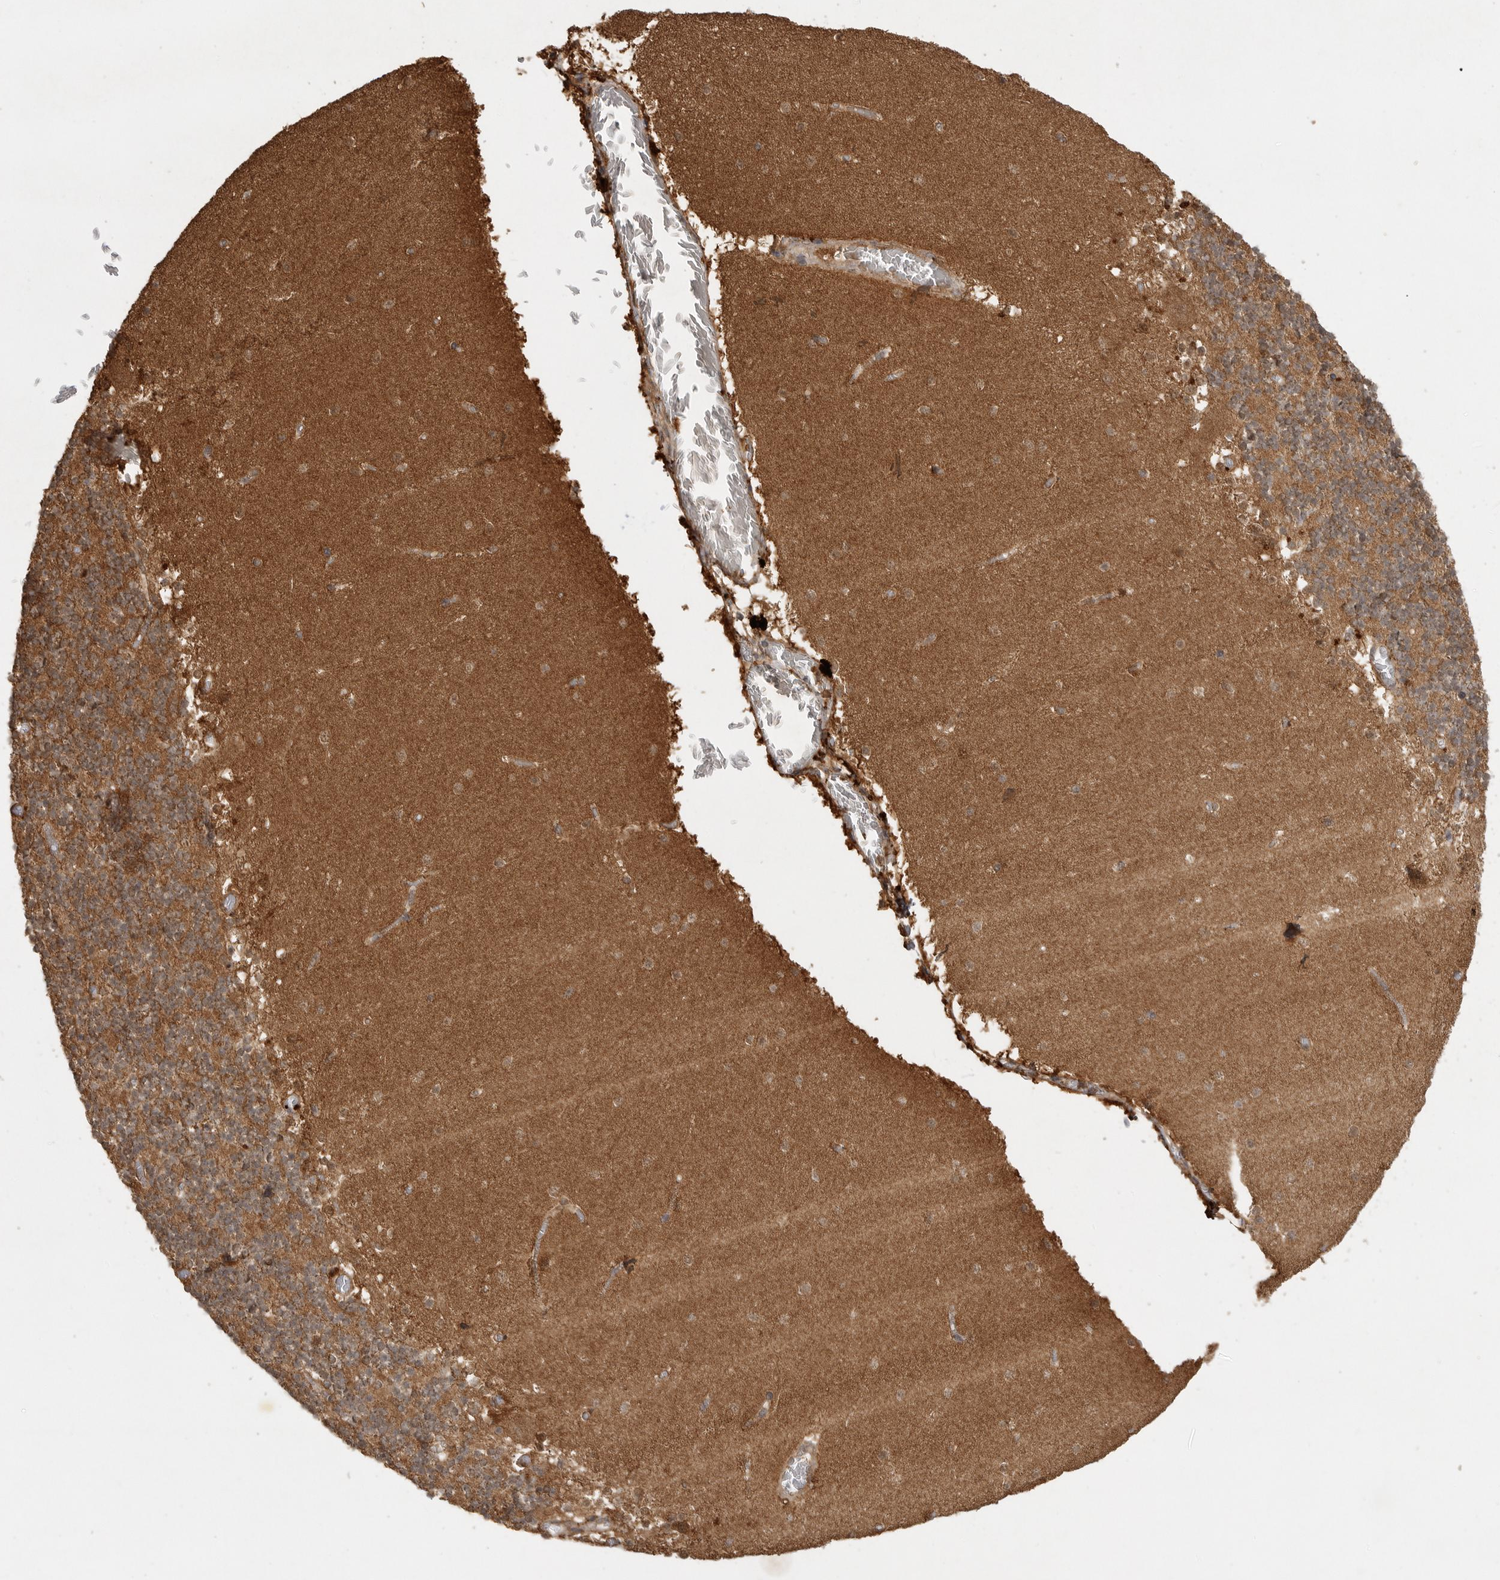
{"staining": {"intensity": "moderate", "quantity": "25%-75%", "location": "cytoplasmic/membranous"}, "tissue": "cerebellum", "cell_type": "Cells in granular layer", "image_type": "normal", "snomed": [{"axis": "morphology", "description": "Normal tissue, NOS"}, {"axis": "topography", "description": "Cerebellum"}], "caption": "Protein expression analysis of normal human cerebellum reveals moderate cytoplasmic/membranous staining in about 25%-75% of cells in granular layer.", "gene": "ICOSLG", "patient": {"sex": "female", "age": 28}}